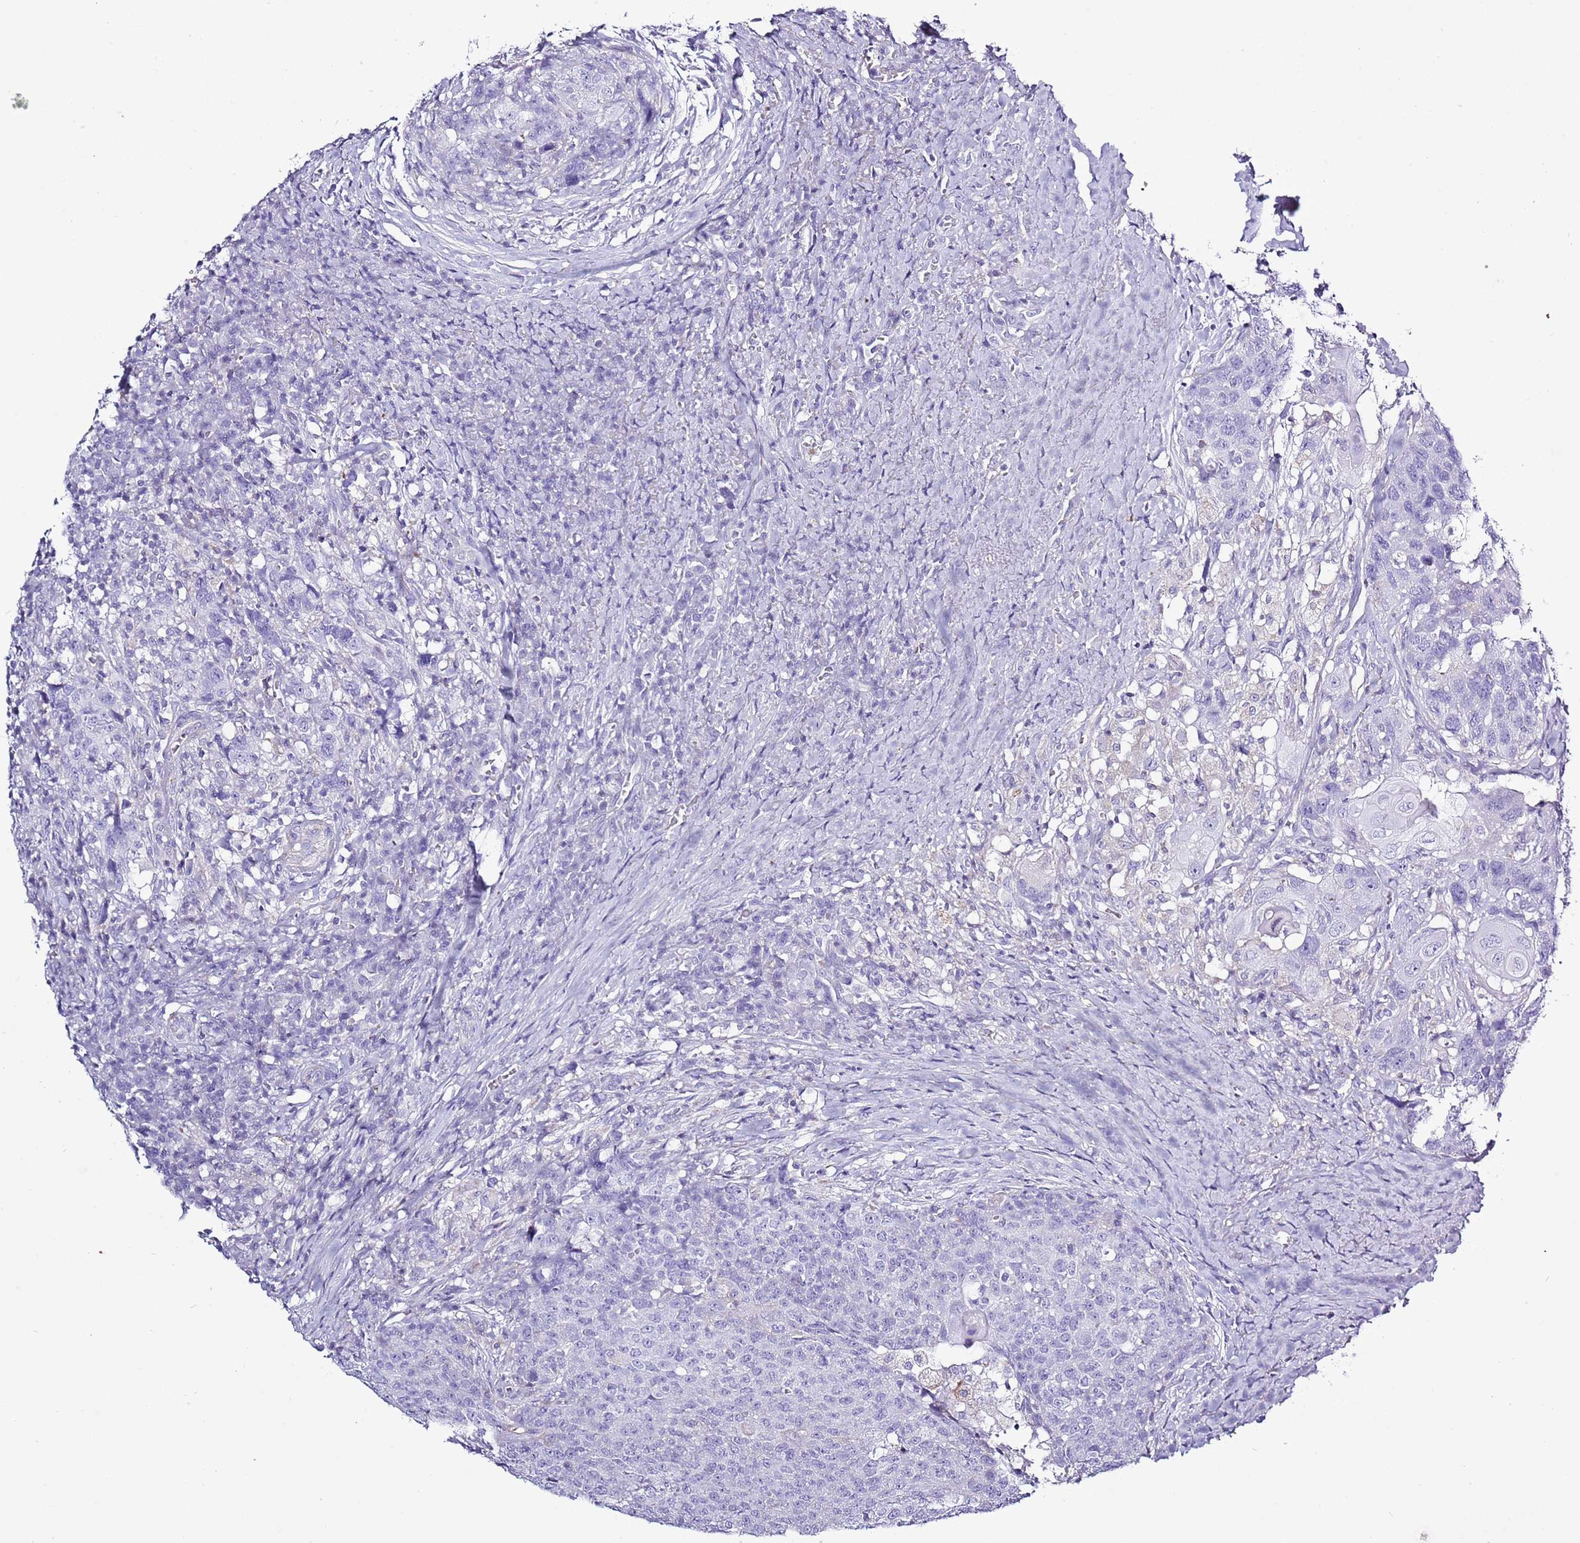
{"staining": {"intensity": "negative", "quantity": "none", "location": "none"}, "tissue": "head and neck cancer", "cell_type": "Tumor cells", "image_type": "cancer", "snomed": [{"axis": "morphology", "description": "Squamous cell carcinoma, NOS"}, {"axis": "topography", "description": "Head-Neck"}], "caption": "Immunohistochemistry (IHC) micrograph of human head and neck cancer (squamous cell carcinoma) stained for a protein (brown), which exhibits no staining in tumor cells.", "gene": "SLC23A1", "patient": {"sex": "male", "age": 66}}